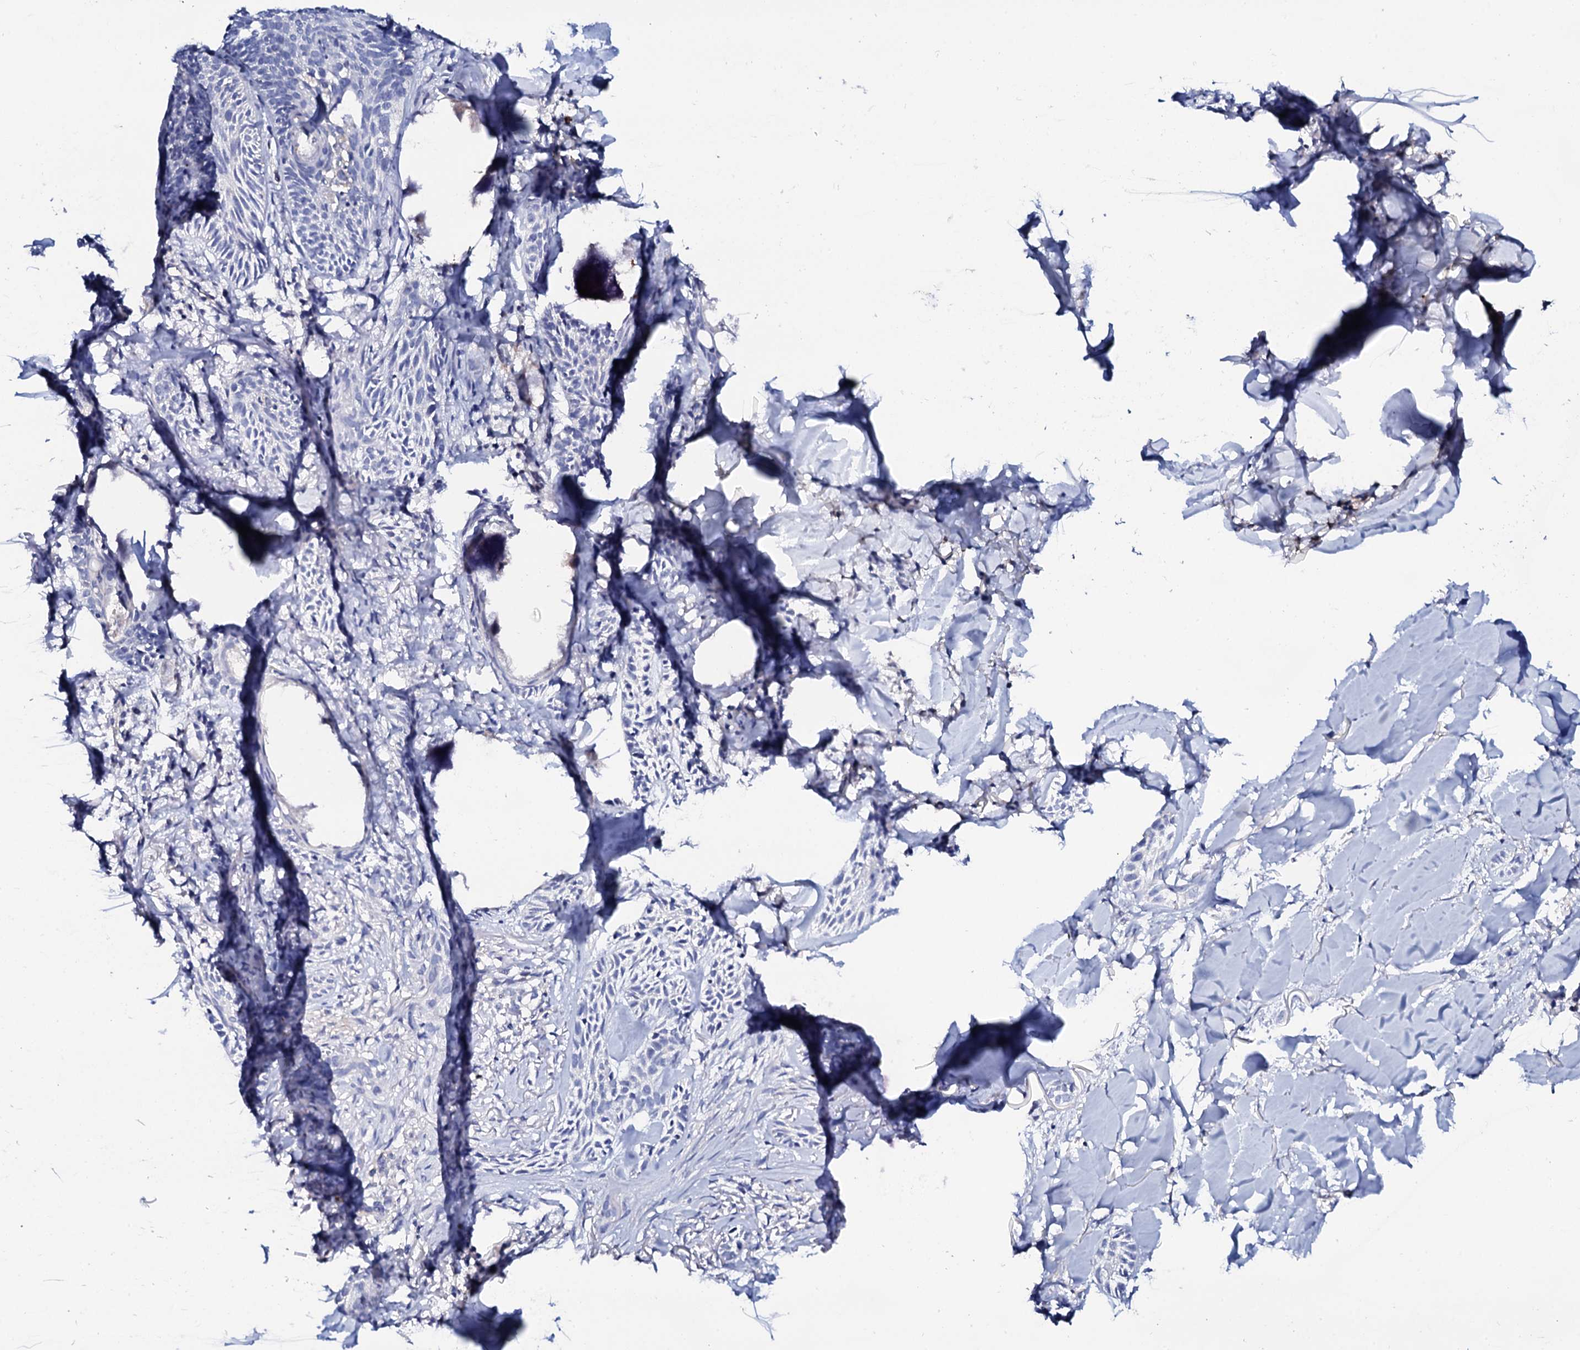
{"staining": {"intensity": "negative", "quantity": "none", "location": "none"}, "tissue": "skin cancer", "cell_type": "Tumor cells", "image_type": "cancer", "snomed": [{"axis": "morphology", "description": "Basal cell carcinoma"}, {"axis": "topography", "description": "Skin"}], "caption": "Immunohistochemical staining of skin cancer (basal cell carcinoma) demonstrates no significant expression in tumor cells.", "gene": "TCAF2", "patient": {"sex": "female", "age": 59}}